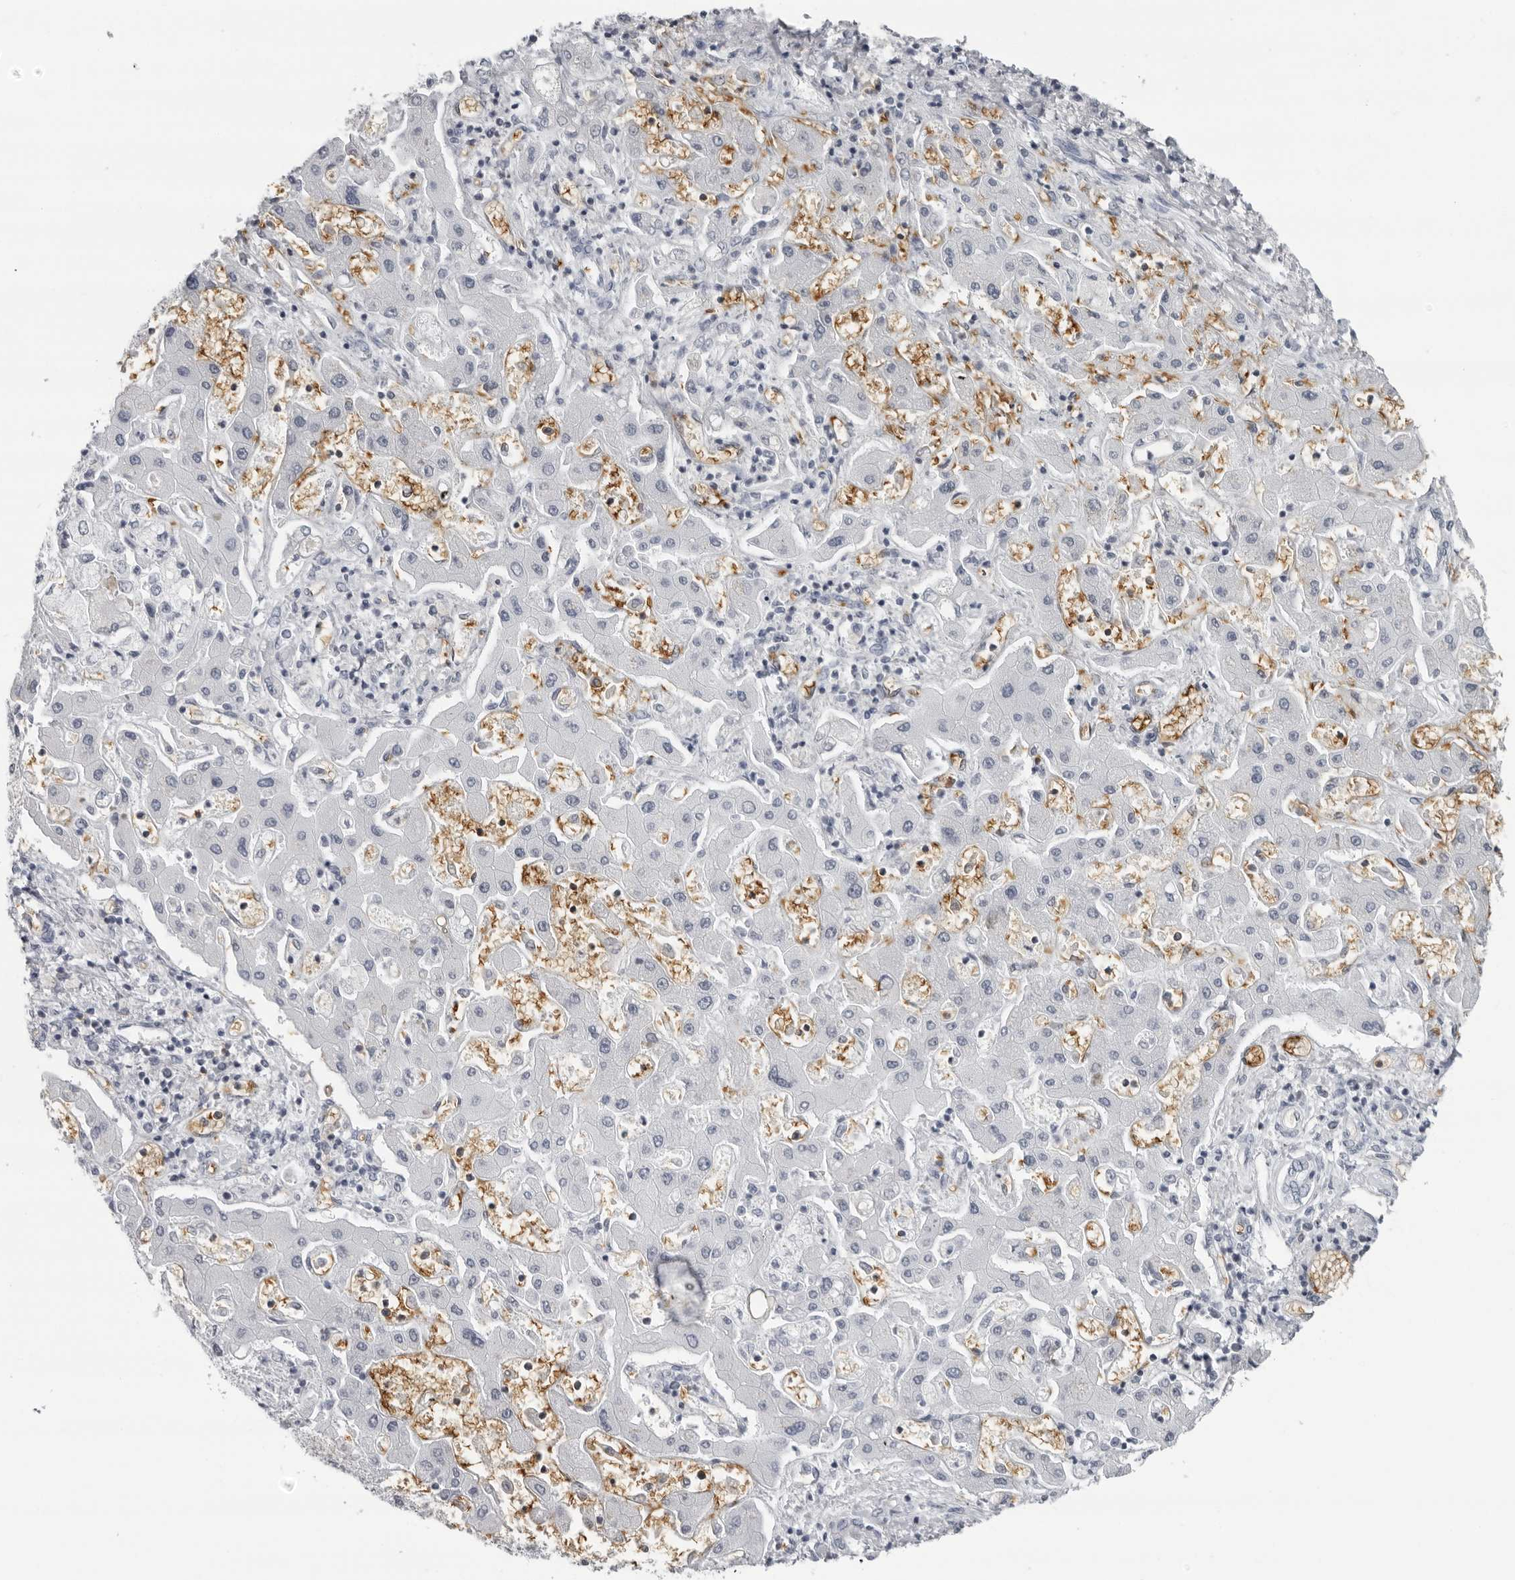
{"staining": {"intensity": "negative", "quantity": "none", "location": "none"}, "tissue": "liver cancer", "cell_type": "Tumor cells", "image_type": "cancer", "snomed": [{"axis": "morphology", "description": "Cholangiocarcinoma"}, {"axis": "topography", "description": "Liver"}], "caption": "Immunohistochemistry image of liver cancer stained for a protein (brown), which exhibits no positivity in tumor cells.", "gene": "EPB41", "patient": {"sex": "male", "age": 50}}